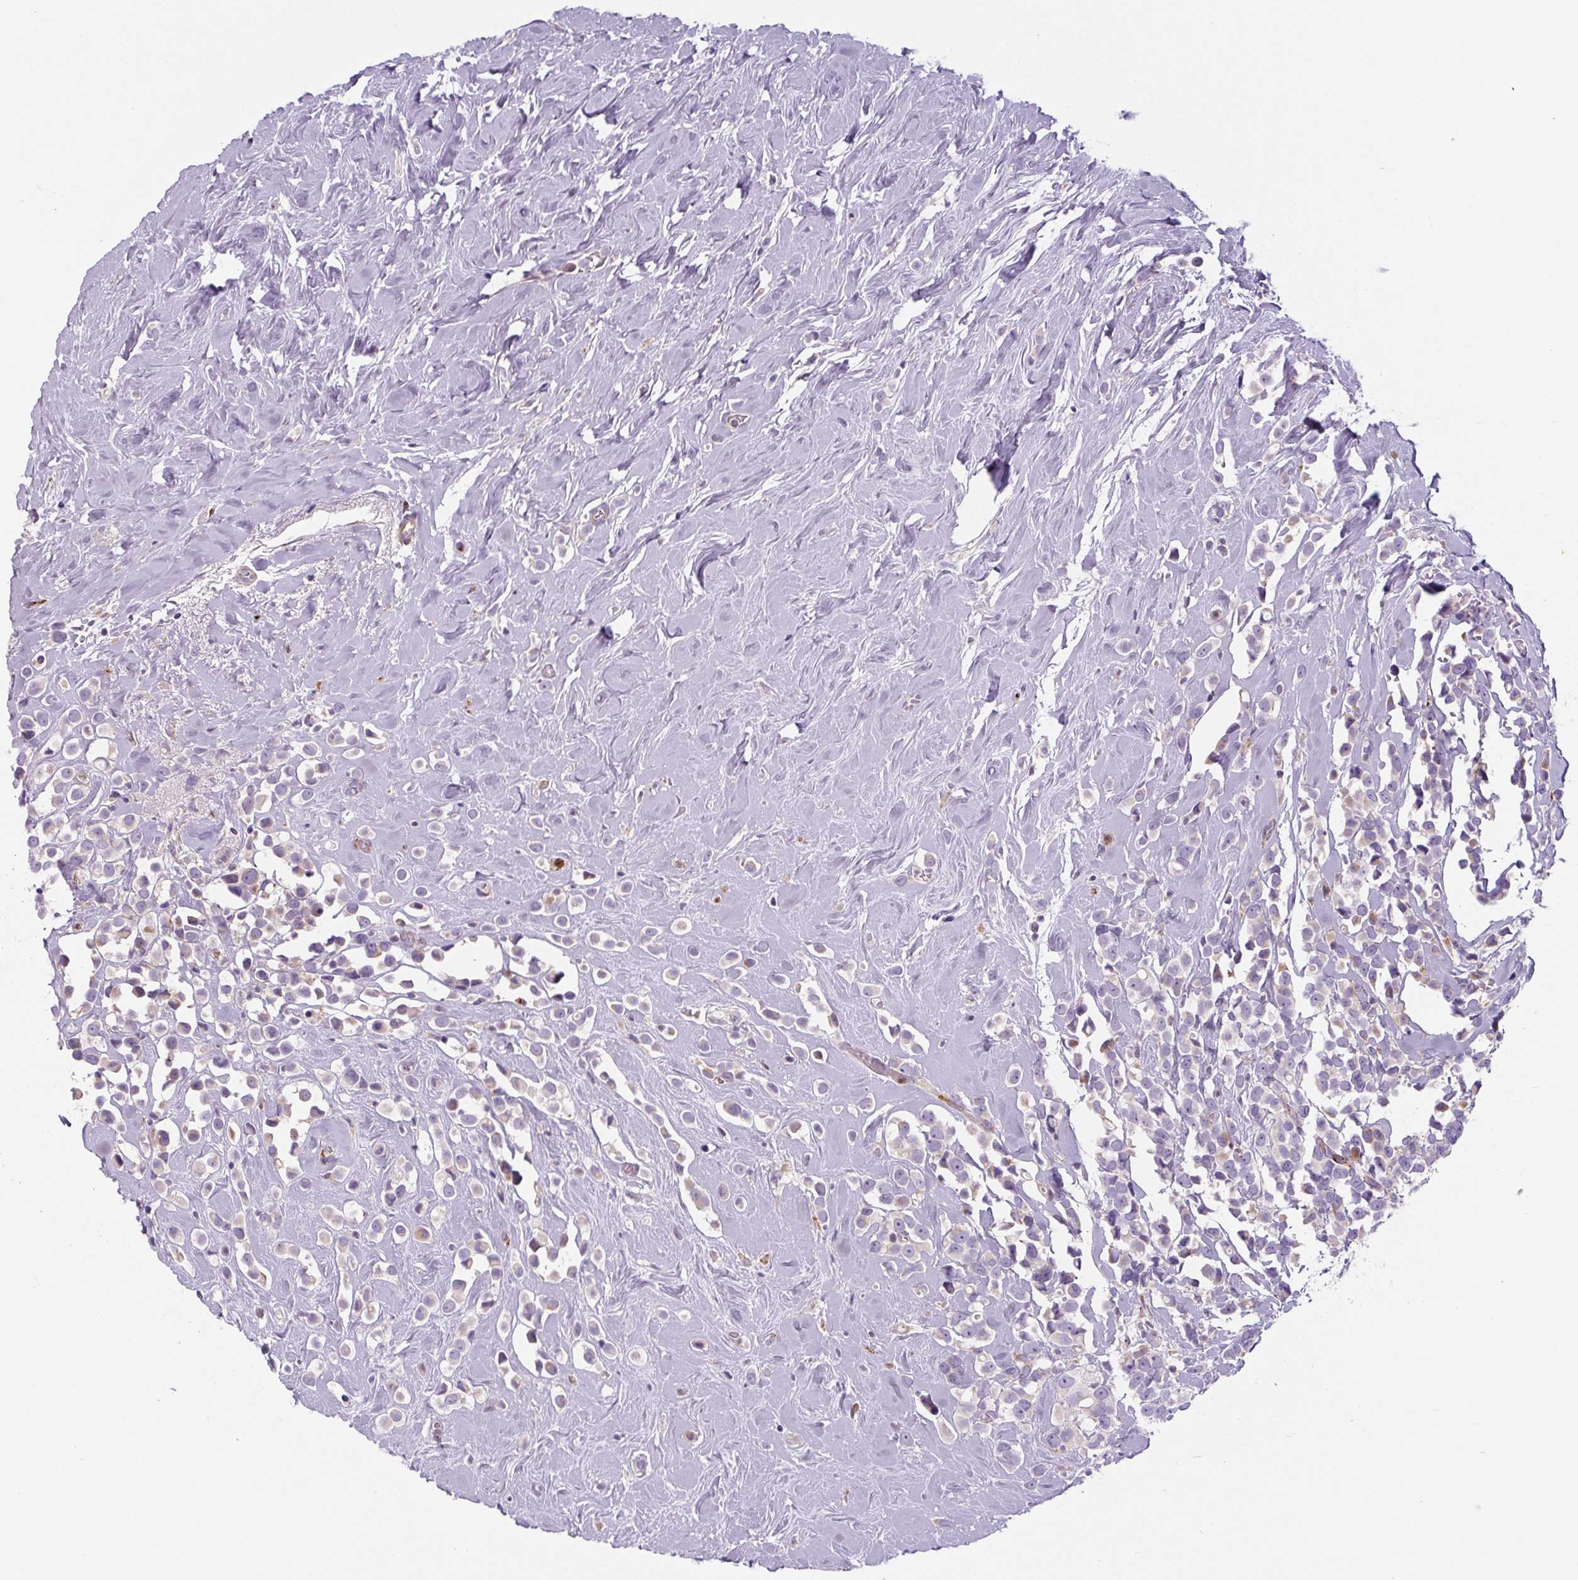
{"staining": {"intensity": "negative", "quantity": "none", "location": "none"}, "tissue": "breast cancer", "cell_type": "Tumor cells", "image_type": "cancer", "snomed": [{"axis": "morphology", "description": "Duct carcinoma"}, {"axis": "topography", "description": "Breast"}], "caption": "Micrograph shows no protein positivity in tumor cells of breast cancer tissue.", "gene": "DISP3", "patient": {"sex": "female", "age": 80}}